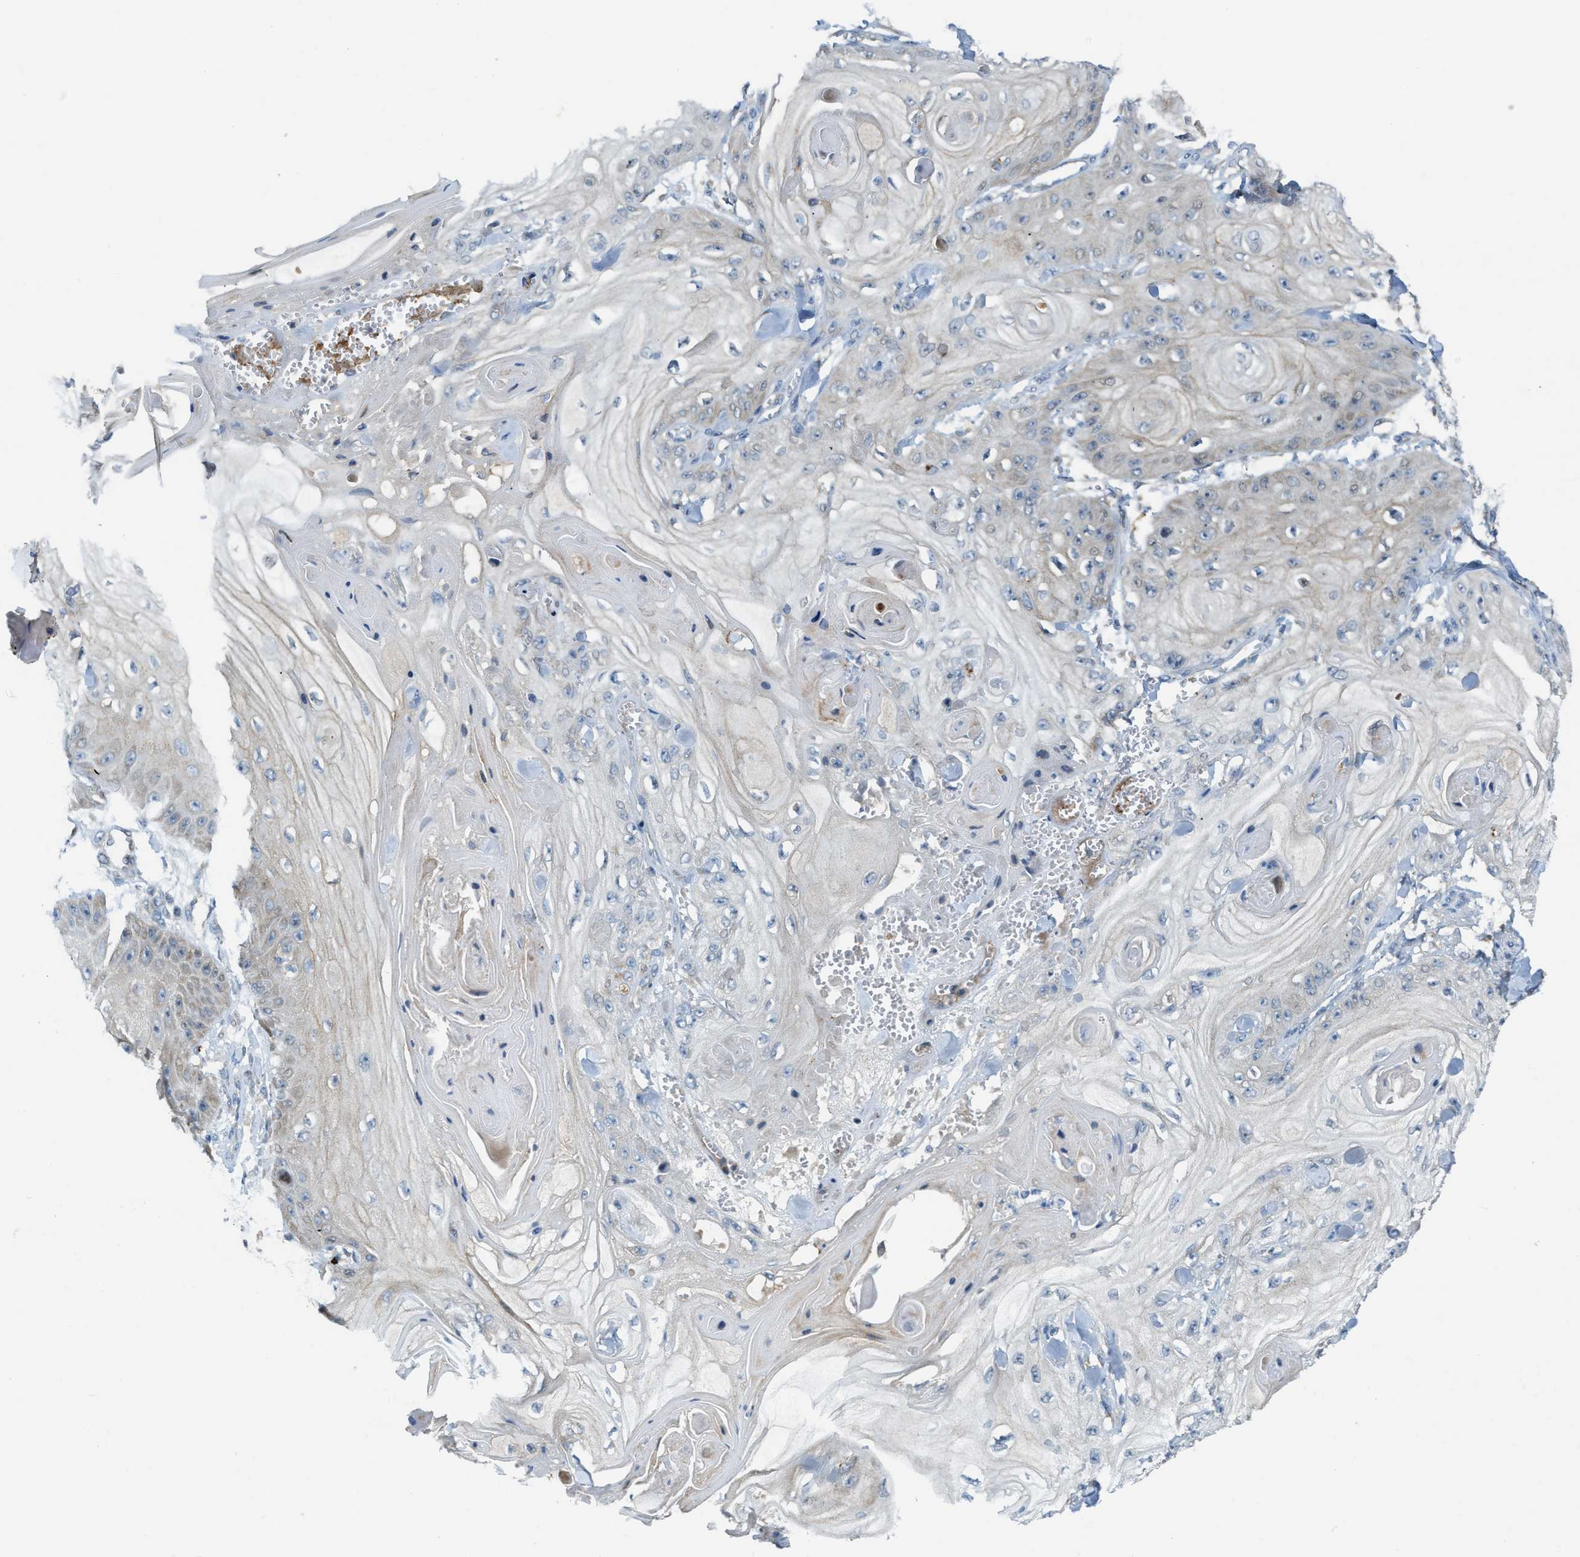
{"staining": {"intensity": "weak", "quantity": "<25%", "location": "cytoplasmic/membranous"}, "tissue": "skin cancer", "cell_type": "Tumor cells", "image_type": "cancer", "snomed": [{"axis": "morphology", "description": "Squamous cell carcinoma, NOS"}, {"axis": "topography", "description": "Skin"}], "caption": "Tumor cells are negative for protein expression in human skin cancer (squamous cell carcinoma).", "gene": "KLHDC10", "patient": {"sex": "male", "age": 74}}